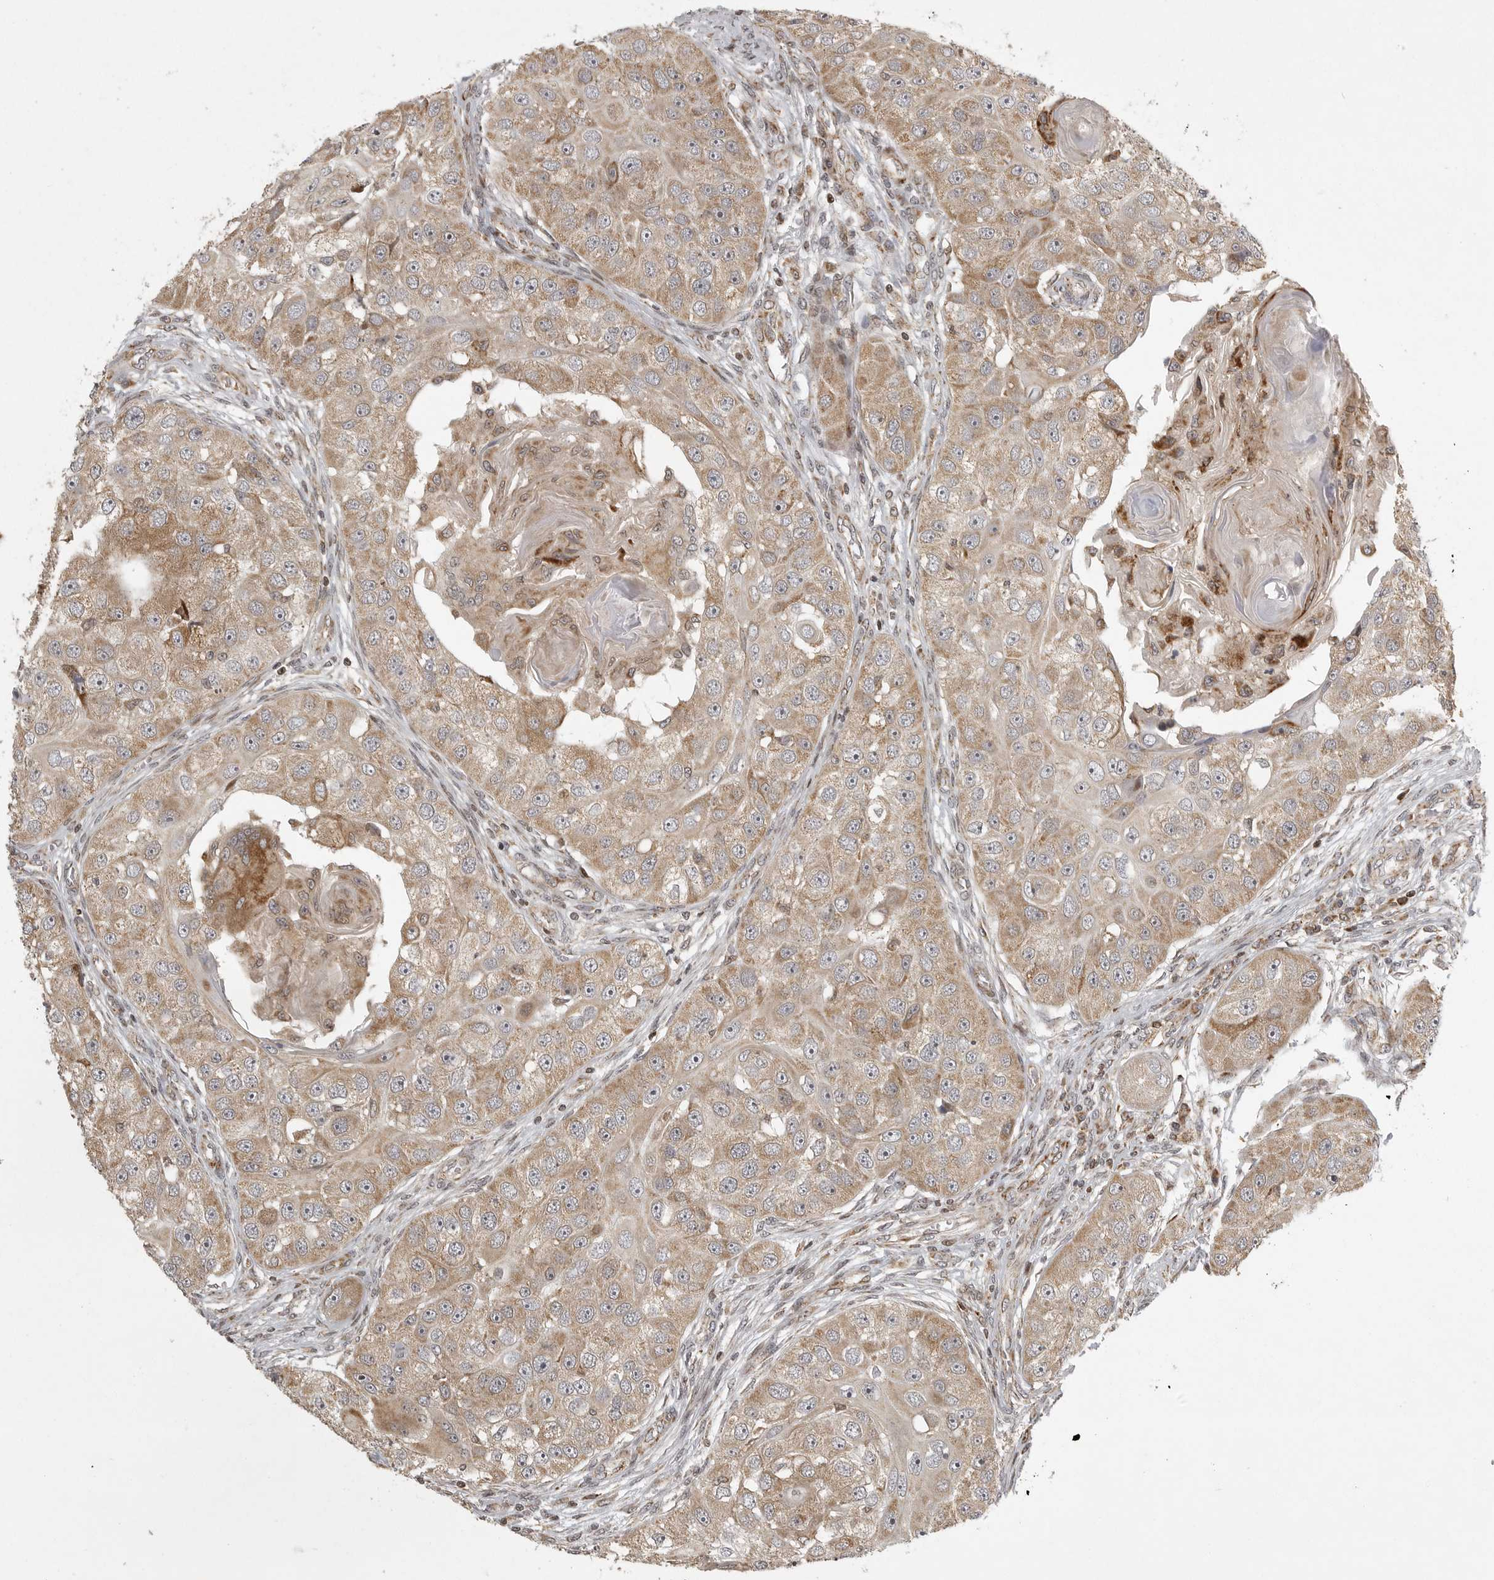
{"staining": {"intensity": "weak", "quantity": ">75%", "location": "cytoplasmic/membranous"}, "tissue": "head and neck cancer", "cell_type": "Tumor cells", "image_type": "cancer", "snomed": [{"axis": "morphology", "description": "Normal tissue, NOS"}, {"axis": "morphology", "description": "Squamous cell carcinoma, NOS"}, {"axis": "topography", "description": "Skeletal muscle"}, {"axis": "topography", "description": "Head-Neck"}], "caption": "Head and neck cancer tissue demonstrates weak cytoplasmic/membranous positivity in about >75% of tumor cells, visualized by immunohistochemistry.", "gene": "NARS2", "patient": {"sex": "male", "age": 51}}